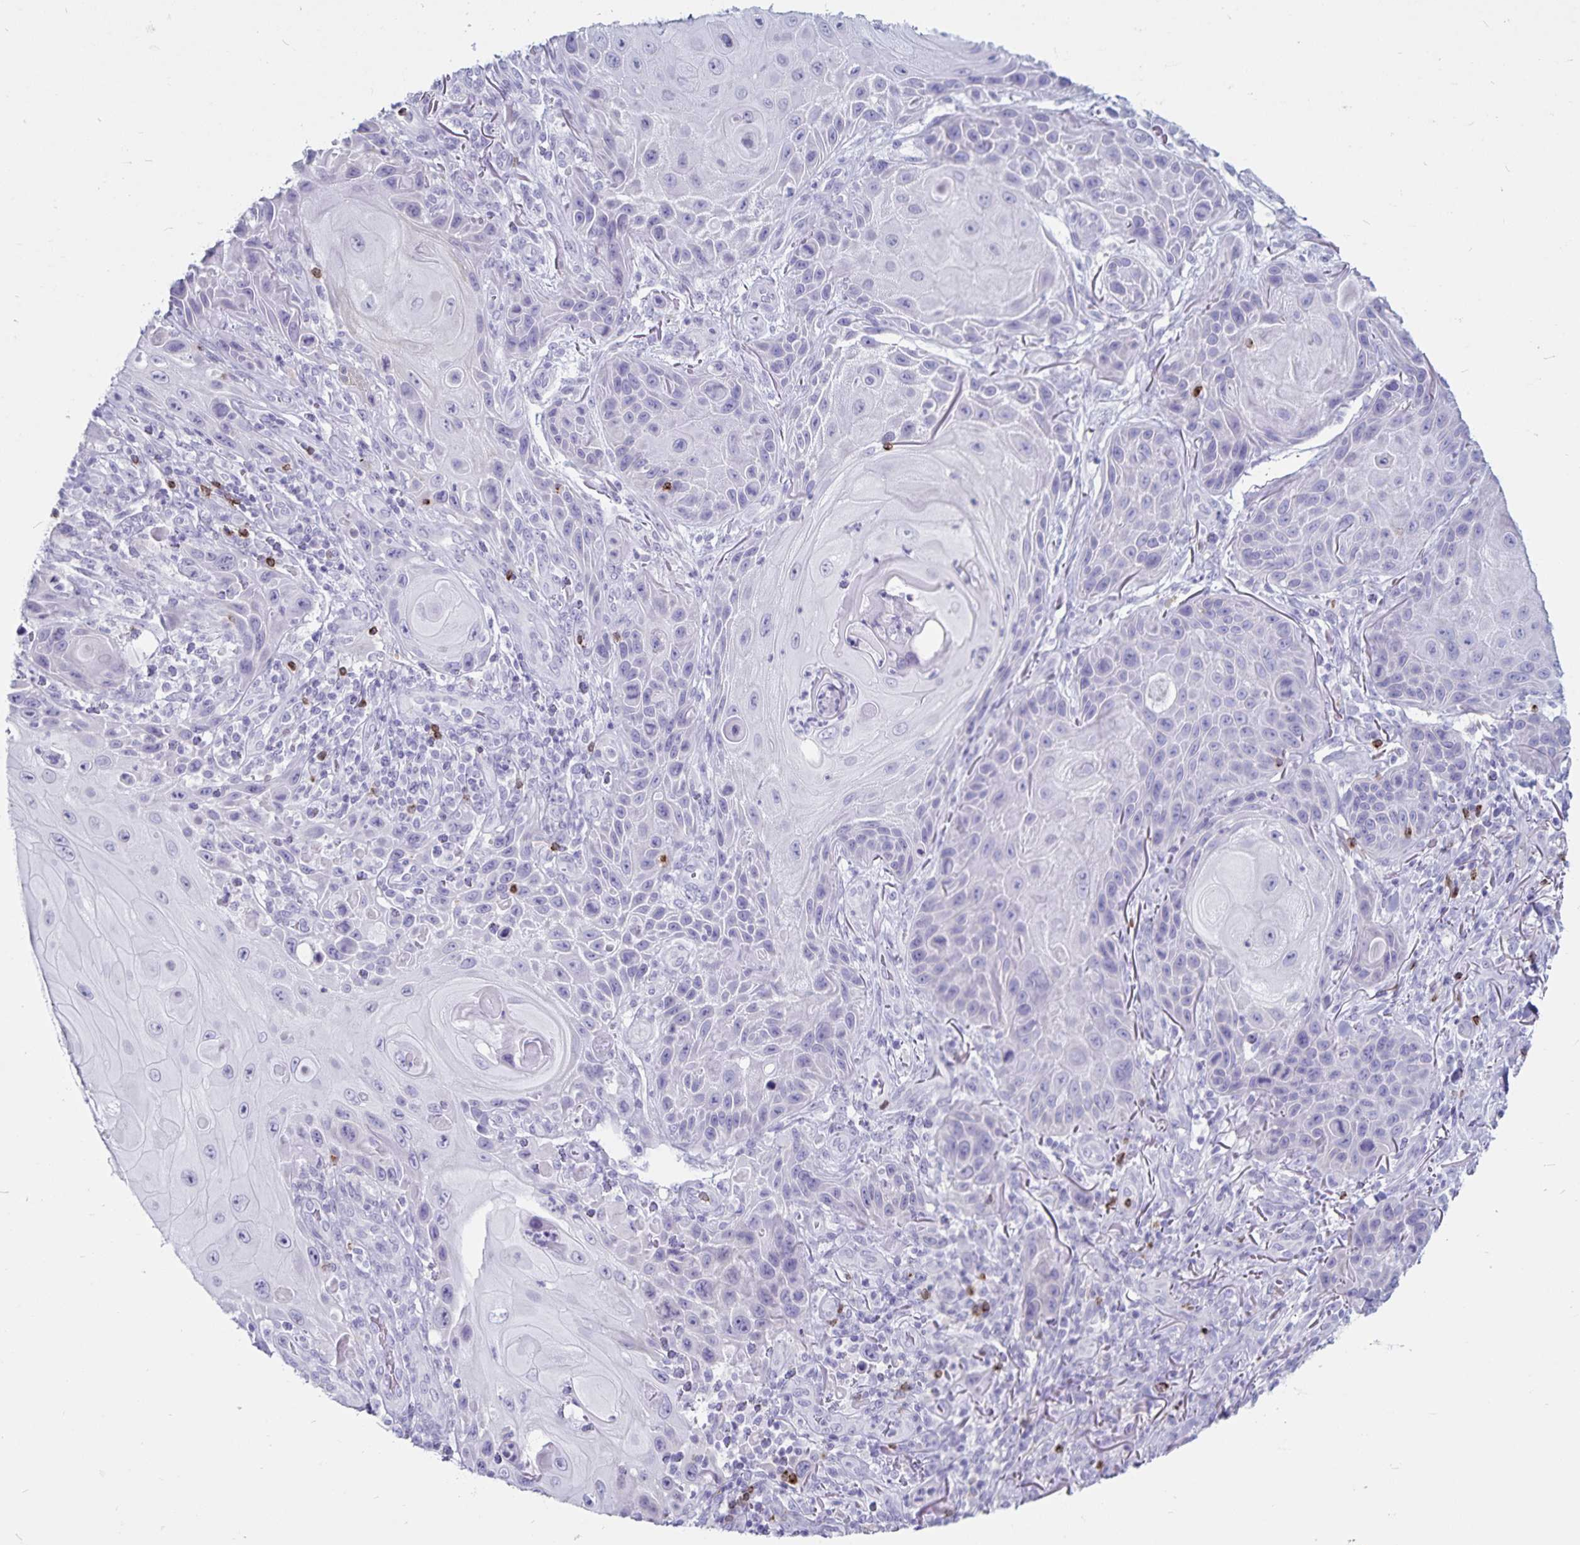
{"staining": {"intensity": "negative", "quantity": "none", "location": "none"}, "tissue": "skin cancer", "cell_type": "Tumor cells", "image_type": "cancer", "snomed": [{"axis": "morphology", "description": "Squamous cell carcinoma, NOS"}, {"axis": "topography", "description": "Skin"}], "caption": "Immunohistochemistry (IHC) of skin squamous cell carcinoma exhibits no expression in tumor cells.", "gene": "GNLY", "patient": {"sex": "female", "age": 94}}